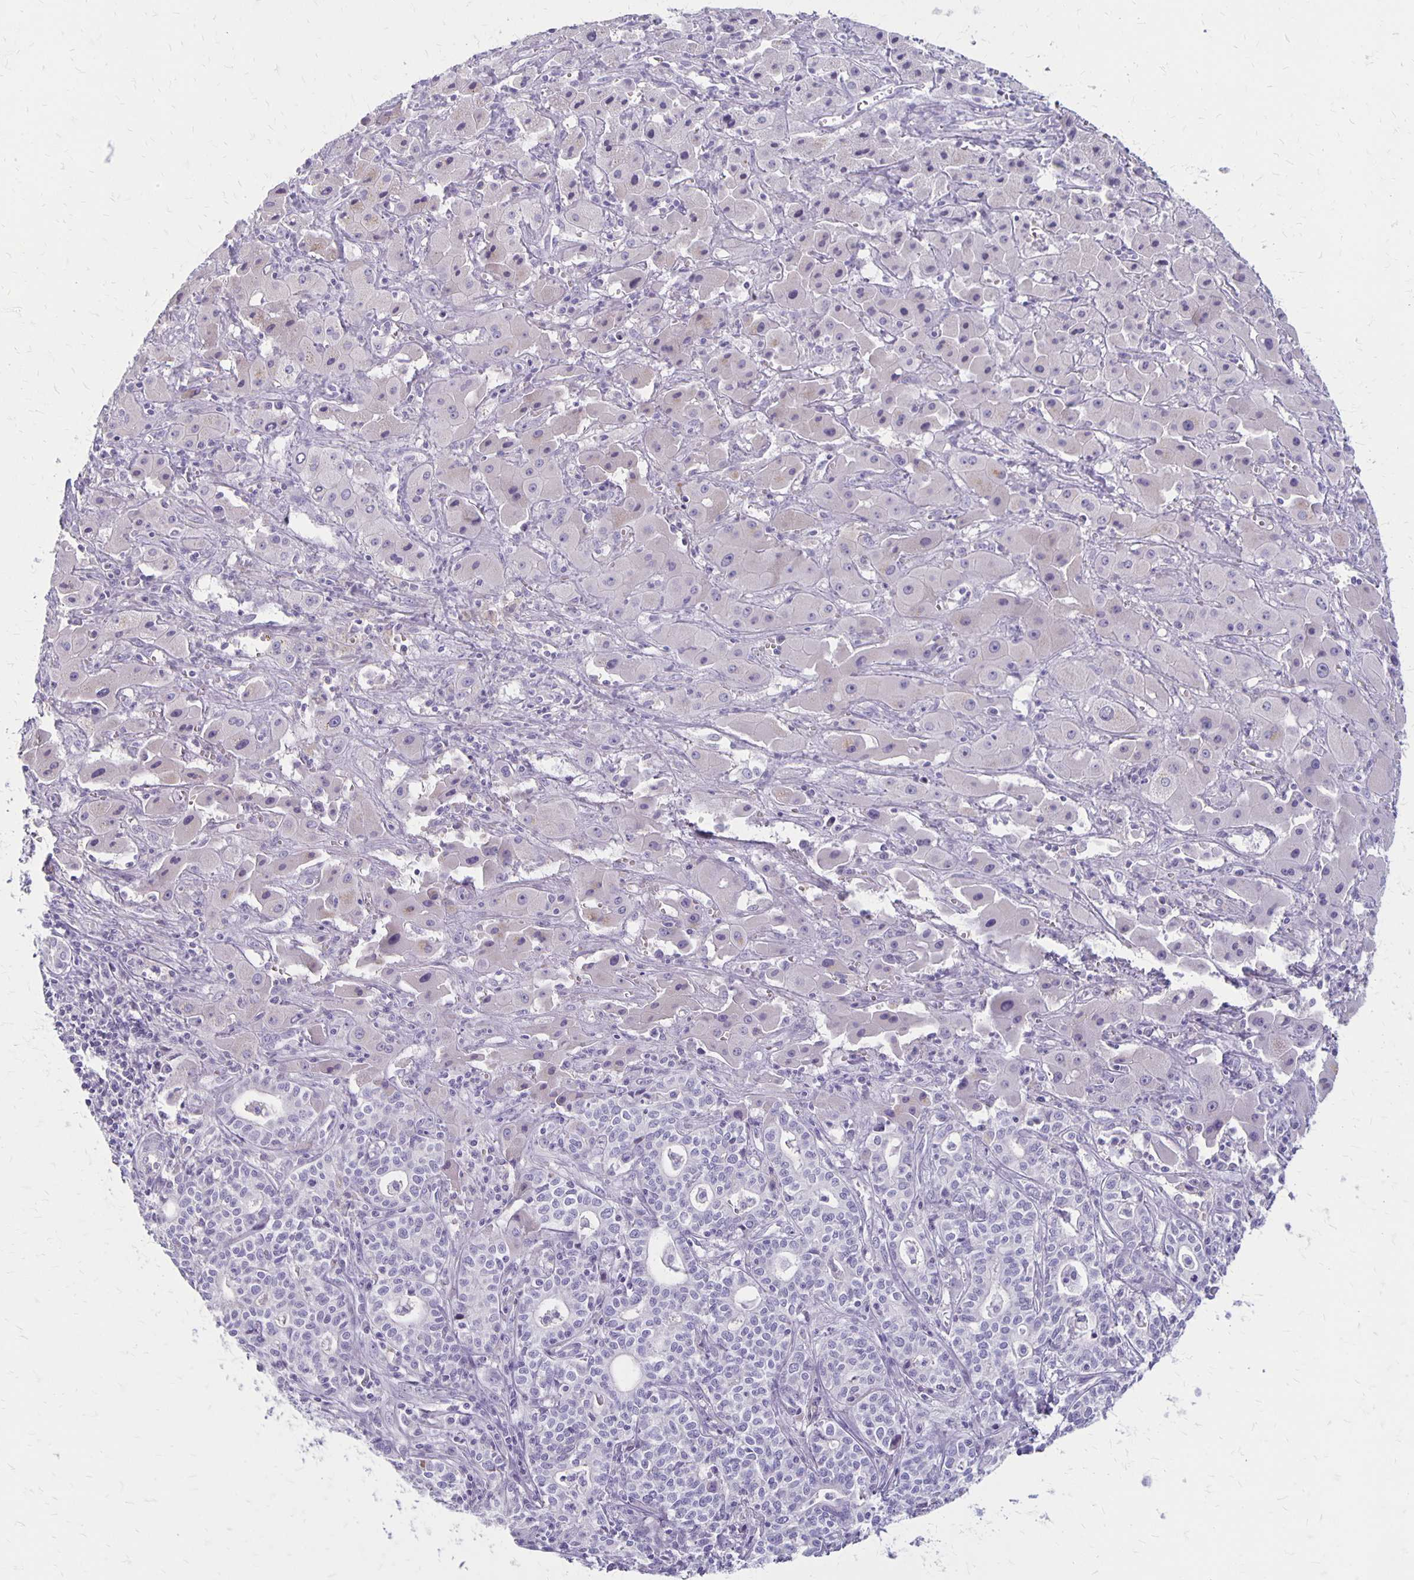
{"staining": {"intensity": "negative", "quantity": "none", "location": "none"}, "tissue": "liver cancer", "cell_type": "Tumor cells", "image_type": "cancer", "snomed": [{"axis": "morphology", "description": "Cholangiocarcinoma"}, {"axis": "topography", "description": "Liver"}], "caption": "Immunohistochemical staining of human liver cancer (cholangiocarcinoma) demonstrates no significant staining in tumor cells. The staining was performed using DAB (3,3'-diaminobenzidine) to visualize the protein expression in brown, while the nuclei were stained in blue with hematoxylin (Magnification: 20x).", "gene": "HOMER1", "patient": {"sex": "female", "age": 61}}